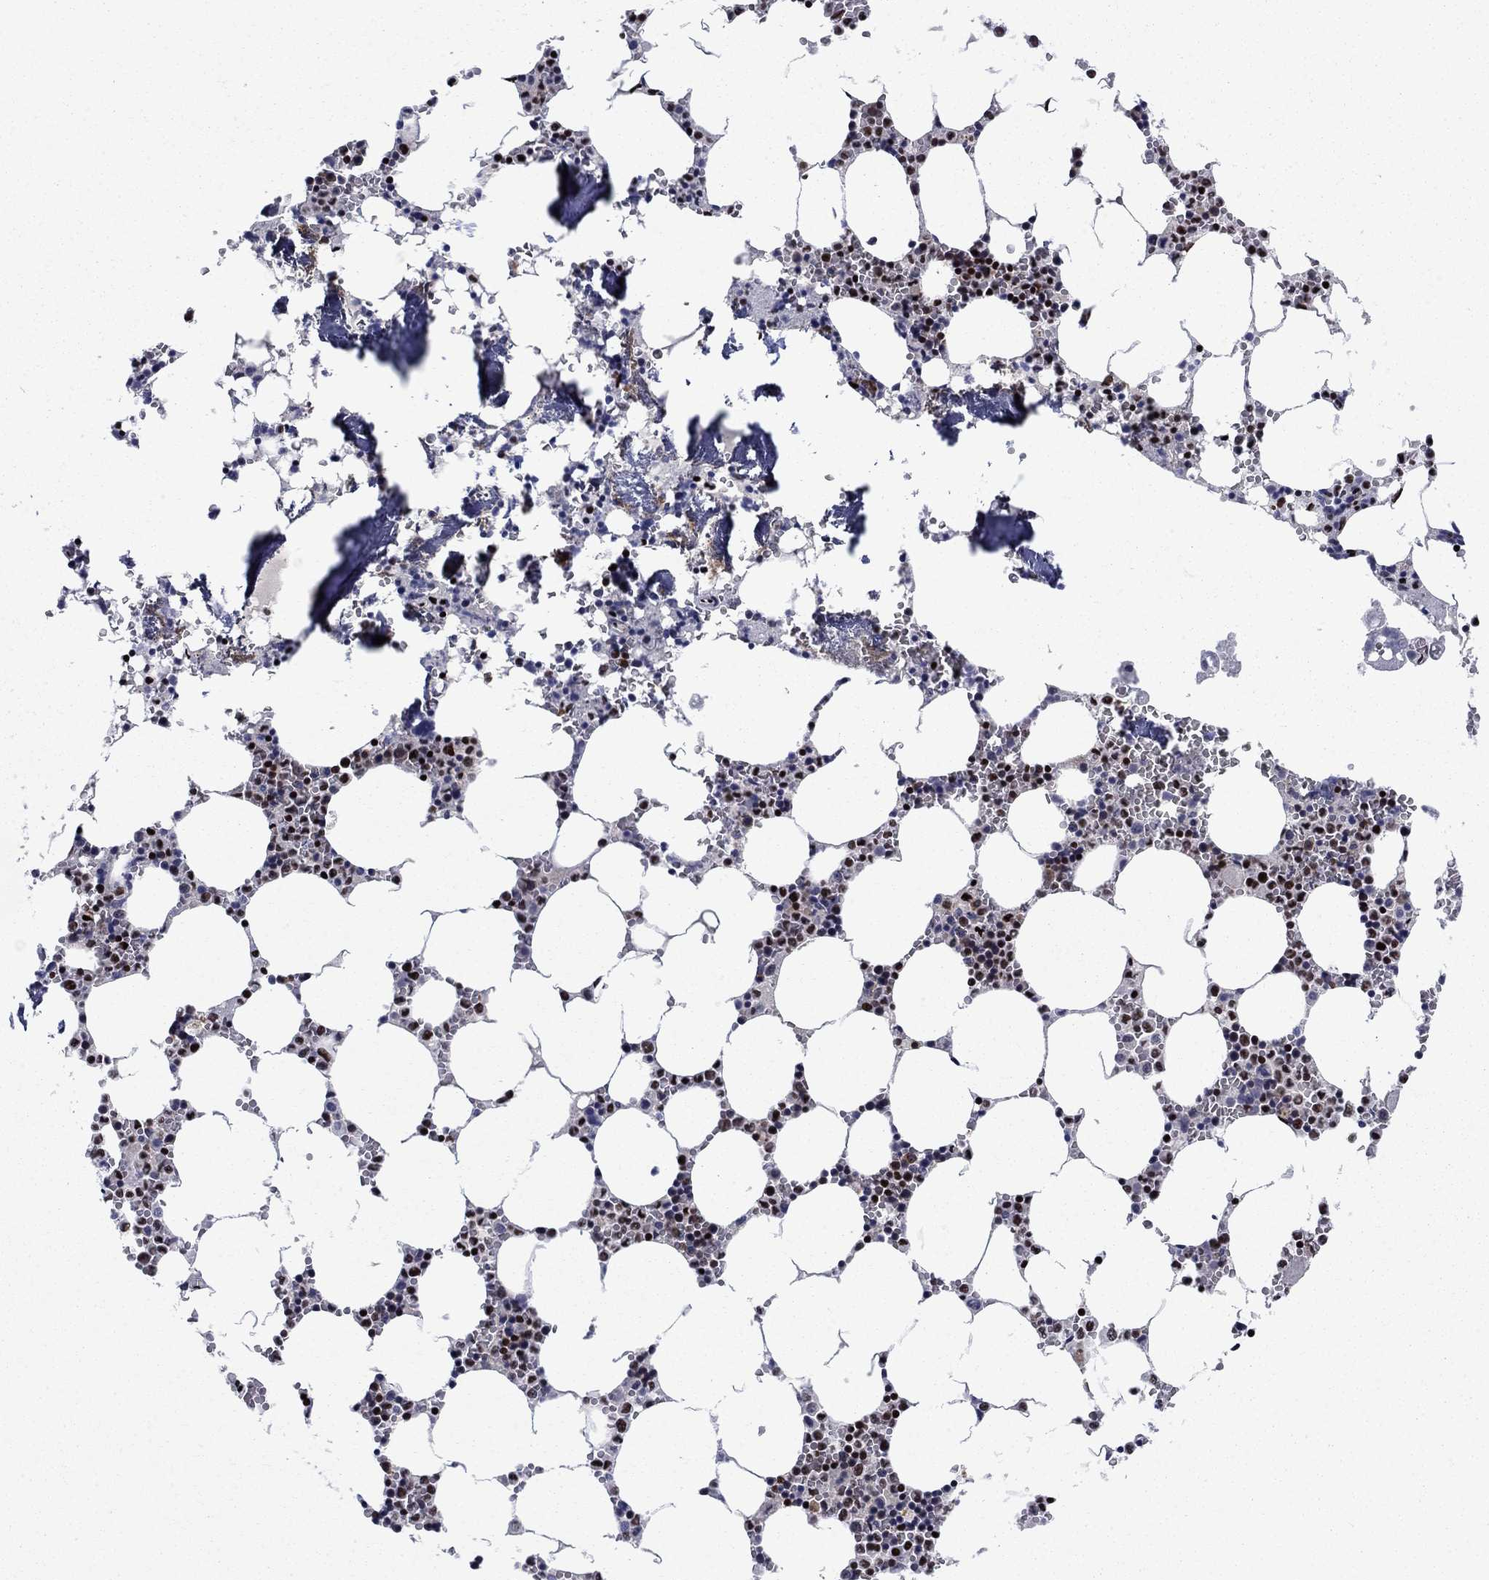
{"staining": {"intensity": "strong", "quantity": "25%-75%", "location": "nuclear"}, "tissue": "bone marrow", "cell_type": "Hematopoietic cells", "image_type": "normal", "snomed": [{"axis": "morphology", "description": "Normal tissue, NOS"}, {"axis": "topography", "description": "Bone marrow"}], "caption": "Hematopoietic cells demonstrate high levels of strong nuclear staining in approximately 25%-75% of cells in unremarkable bone marrow.", "gene": "RPRD1B", "patient": {"sex": "female", "age": 64}}